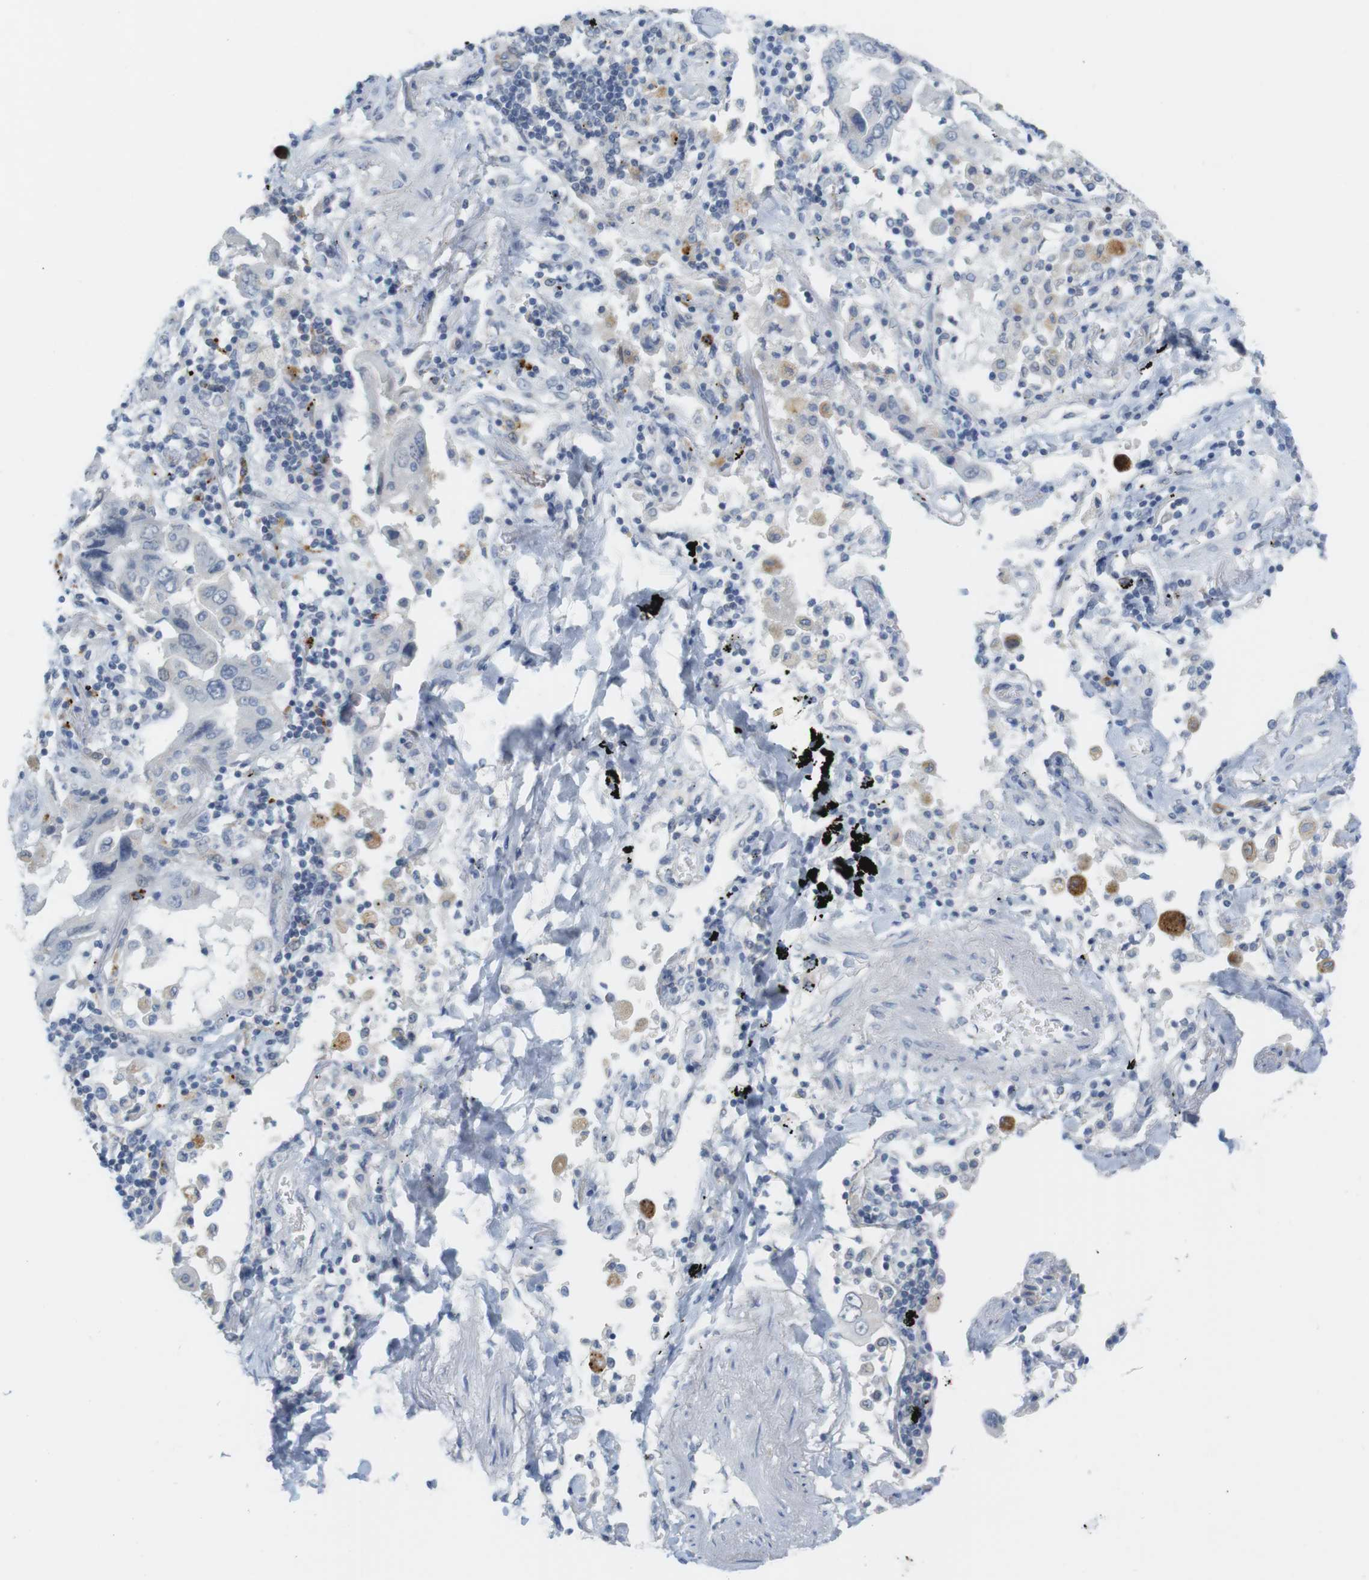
{"staining": {"intensity": "negative", "quantity": "none", "location": "none"}, "tissue": "lung cancer", "cell_type": "Tumor cells", "image_type": "cancer", "snomed": [{"axis": "morphology", "description": "Adenocarcinoma, NOS"}, {"axis": "topography", "description": "Lung"}], "caption": "Tumor cells are negative for brown protein staining in lung cancer (adenocarcinoma). The staining was performed using DAB to visualize the protein expression in brown, while the nuclei were stained in blue with hematoxylin (Magnification: 20x).", "gene": "YIPF1", "patient": {"sex": "female", "age": 65}}